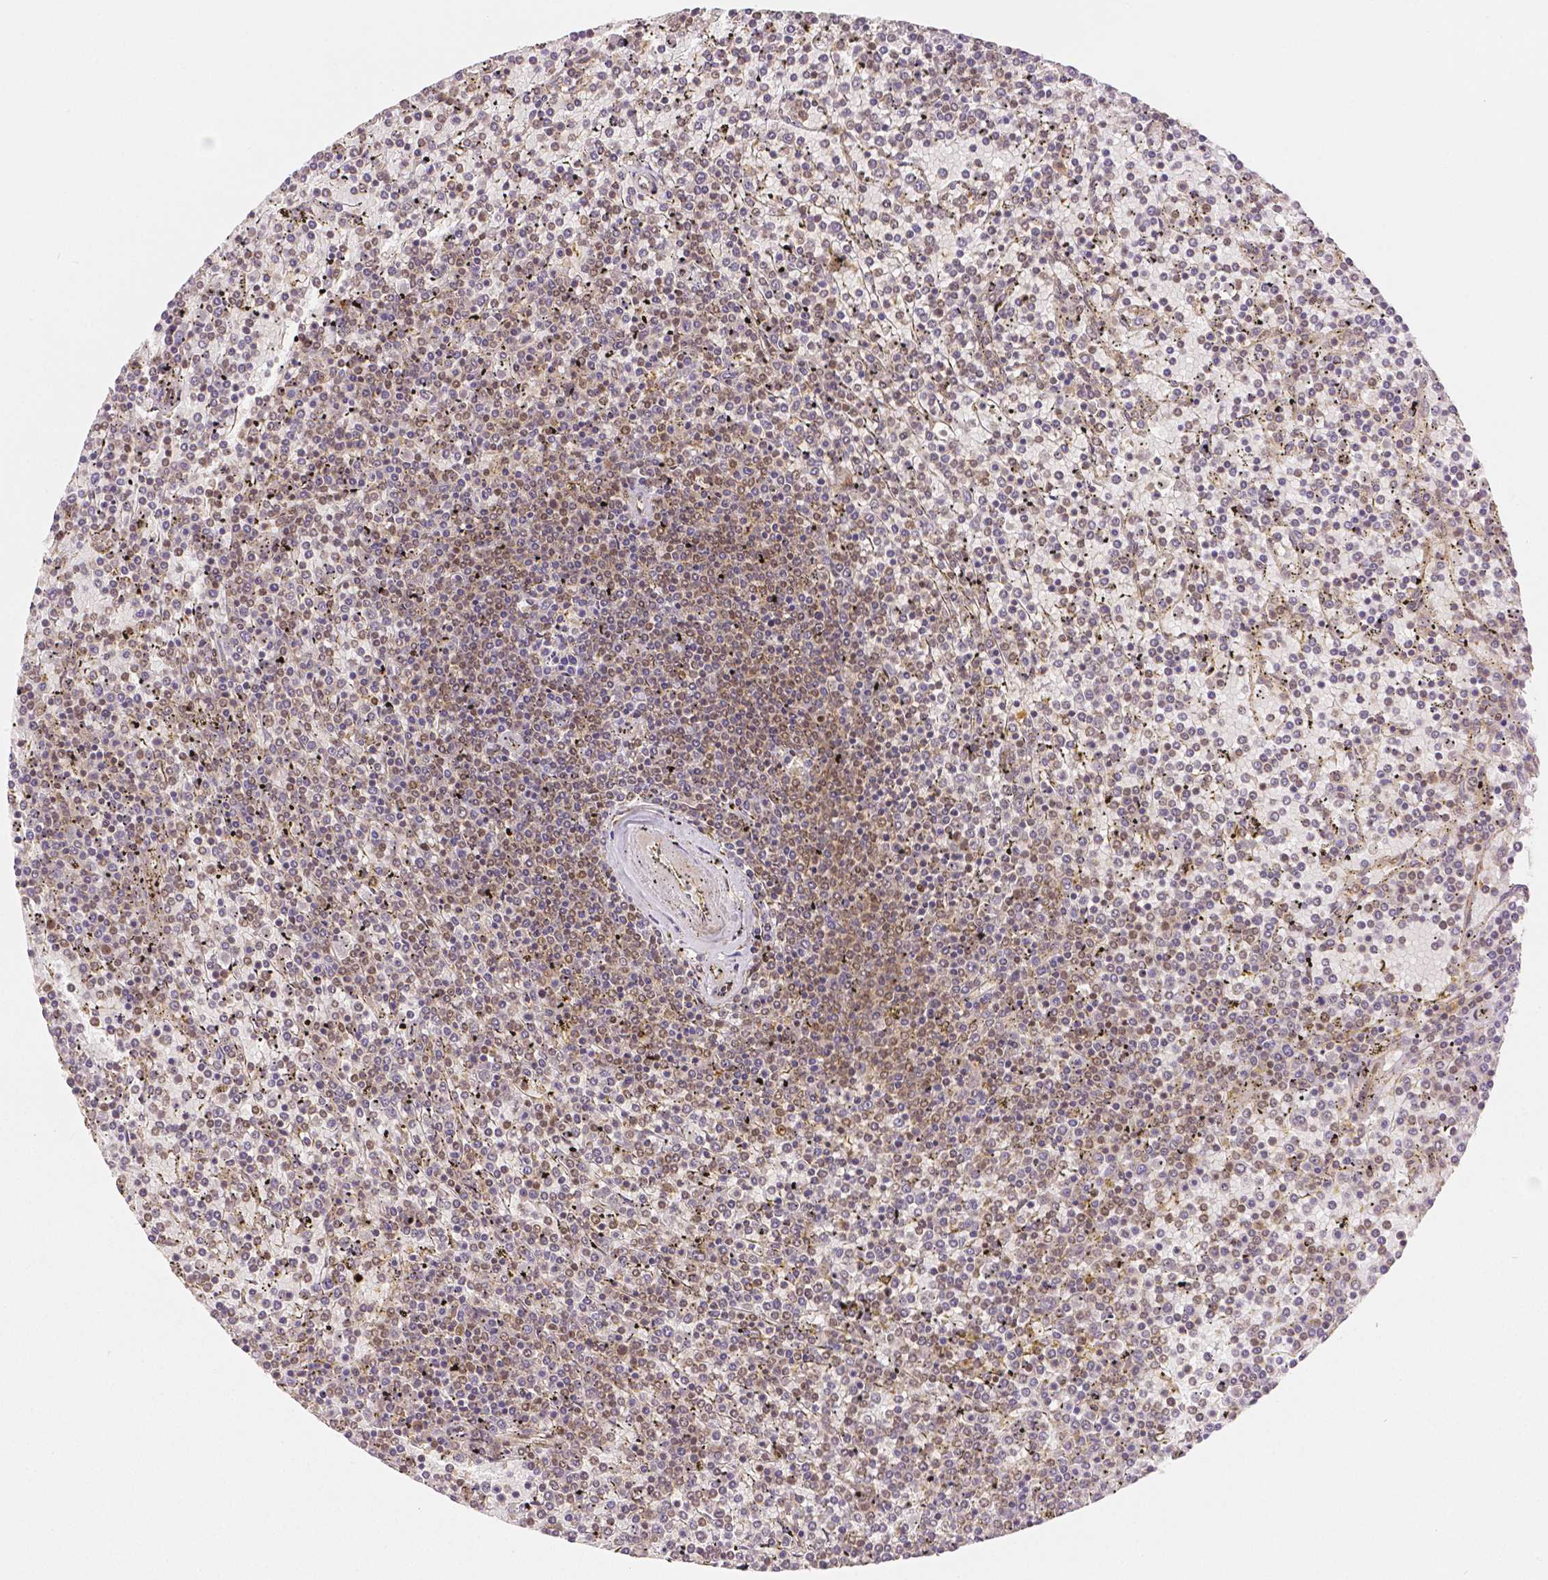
{"staining": {"intensity": "moderate", "quantity": "<25%", "location": "nuclear"}, "tissue": "lymphoma", "cell_type": "Tumor cells", "image_type": "cancer", "snomed": [{"axis": "morphology", "description": "Malignant lymphoma, non-Hodgkin's type, Low grade"}, {"axis": "topography", "description": "Spleen"}], "caption": "Immunohistochemistry histopathology image of neoplastic tissue: lymphoma stained using immunohistochemistry (IHC) demonstrates low levels of moderate protein expression localized specifically in the nuclear of tumor cells, appearing as a nuclear brown color.", "gene": "RHOT1", "patient": {"sex": "female", "age": 77}}